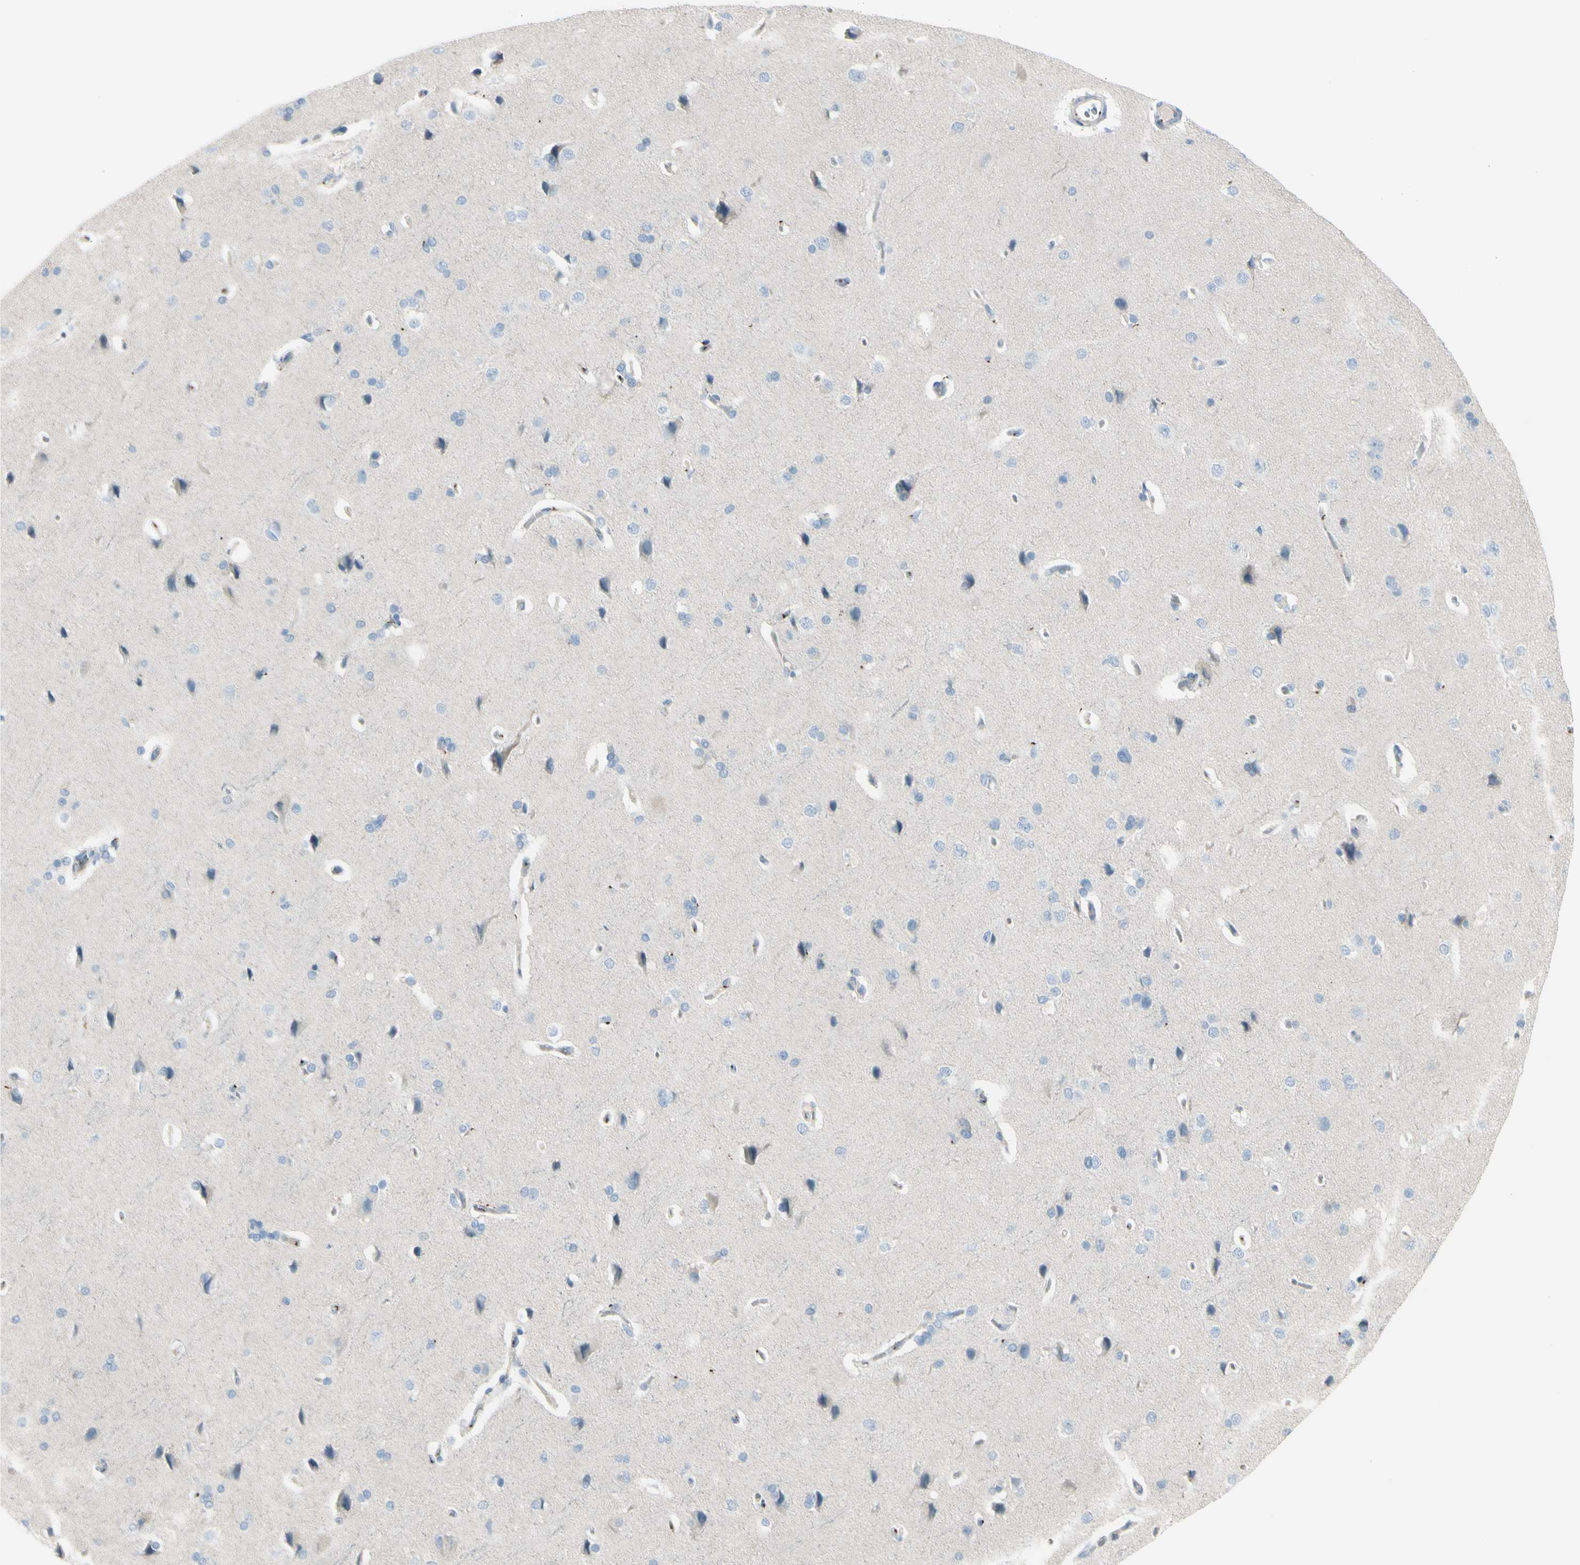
{"staining": {"intensity": "negative", "quantity": "none", "location": "none"}, "tissue": "cerebral cortex", "cell_type": "Endothelial cells", "image_type": "normal", "snomed": [{"axis": "morphology", "description": "Normal tissue, NOS"}, {"axis": "topography", "description": "Cerebral cortex"}], "caption": "High magnification brightfield microscopy of unremarkable cerebral cortex stained with DAB (3,3'-diaminobenzidine) (brown) and counterstained with hematoxylin (blue): endothelial cells show no significant staining.", "gene": "B4GALT1", "patient": {"sex": "male", "age": 62}}